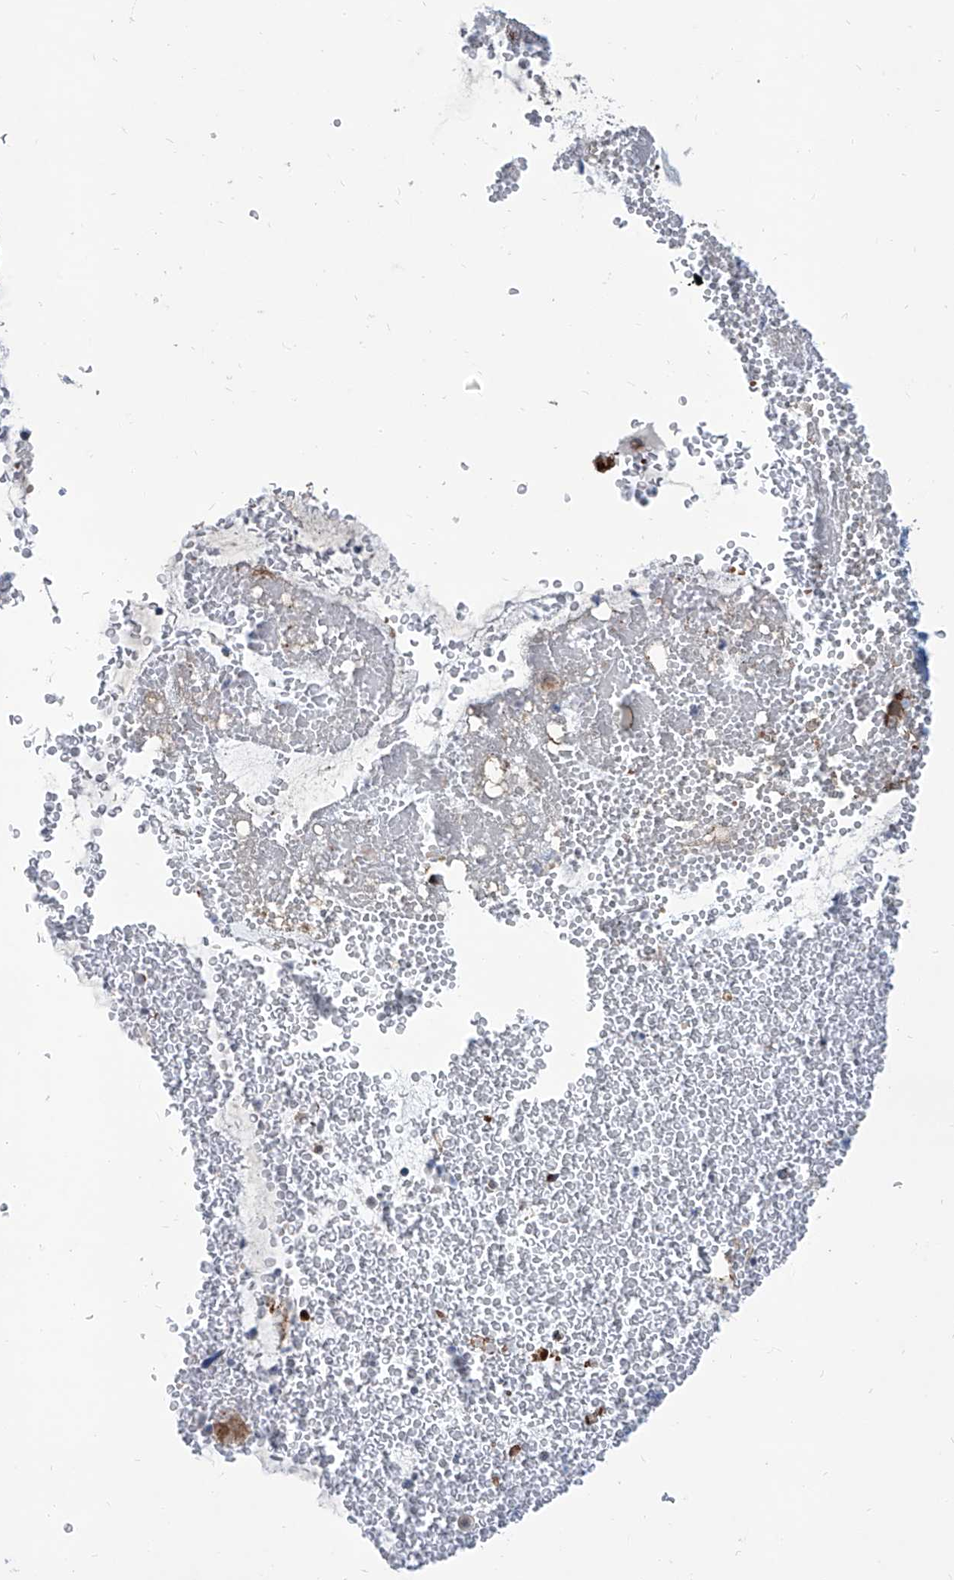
{"staining": {"intensity": "strong", "quantity": ">75%", "location": "cytoplasmic/membranous"}, "tissue": "bronchus", "cell_type": "Respiratory epithelial cells", "image_type": "normal", "snomed": [{"axis": "morphology", "description": "Normal tissue, NOS"}, {"axis": "morphology", "description": "Squamous cell carcinoma, NOS"}, {"axis": "topography", "description": "Lymph node"}, {"axis": "topography", "description": "Bronchus"}, {"axis": "topography", "description": "Lung"}], "caption": "Respiratory epithelial cells demonstrate high levels of strong cytoplasmic/membranous positivity in approximately >75% of cells in unremarkable human bronchus. The staining was performed using DAB (3,3'-diaminobenzidine), with brown indicating positive protein expression. Nuclei are stained blue with hematoxylin.", "gene": "USP48", "patient": {"sex": "male", "age": 66}}